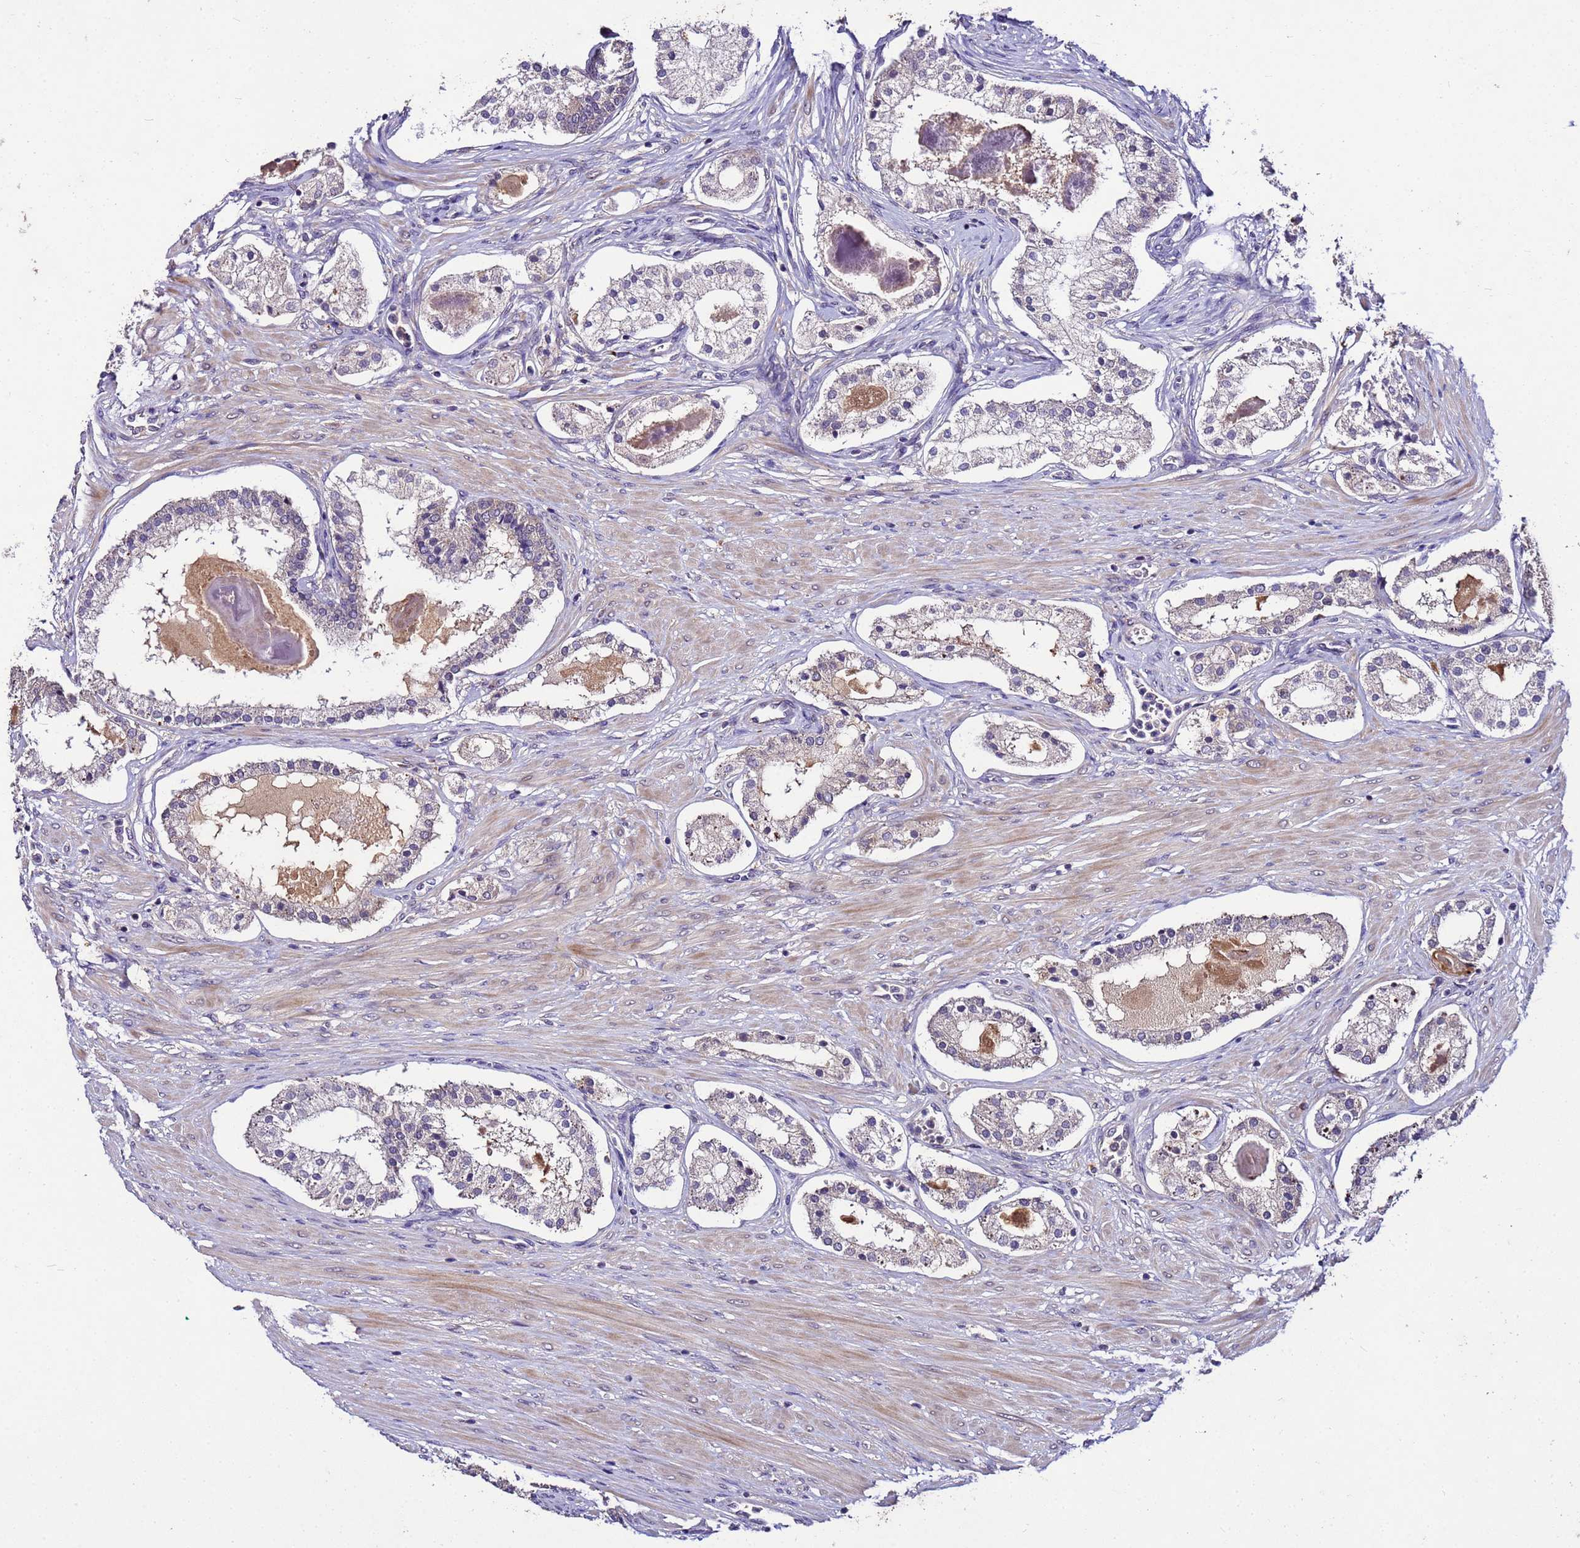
{"staining": {"intensity": "negative", "quantity": "none", "location": "none"}, "tissue": "prostate cancer", "cell_type": "Tumor cells", "image_type": "cancer", "snomed": [{"axis": "morphology", "description": "Adenocarcinoma, Low grade"}, {"axis": "topography", "description": "Prostate"}], "caption": "Tumor cells are negative for brown protein staining in adenocarcinoma (low-grade) (prostate).", "gene": "GSPT2", "patient": {"sex": "male", "age": 59}}